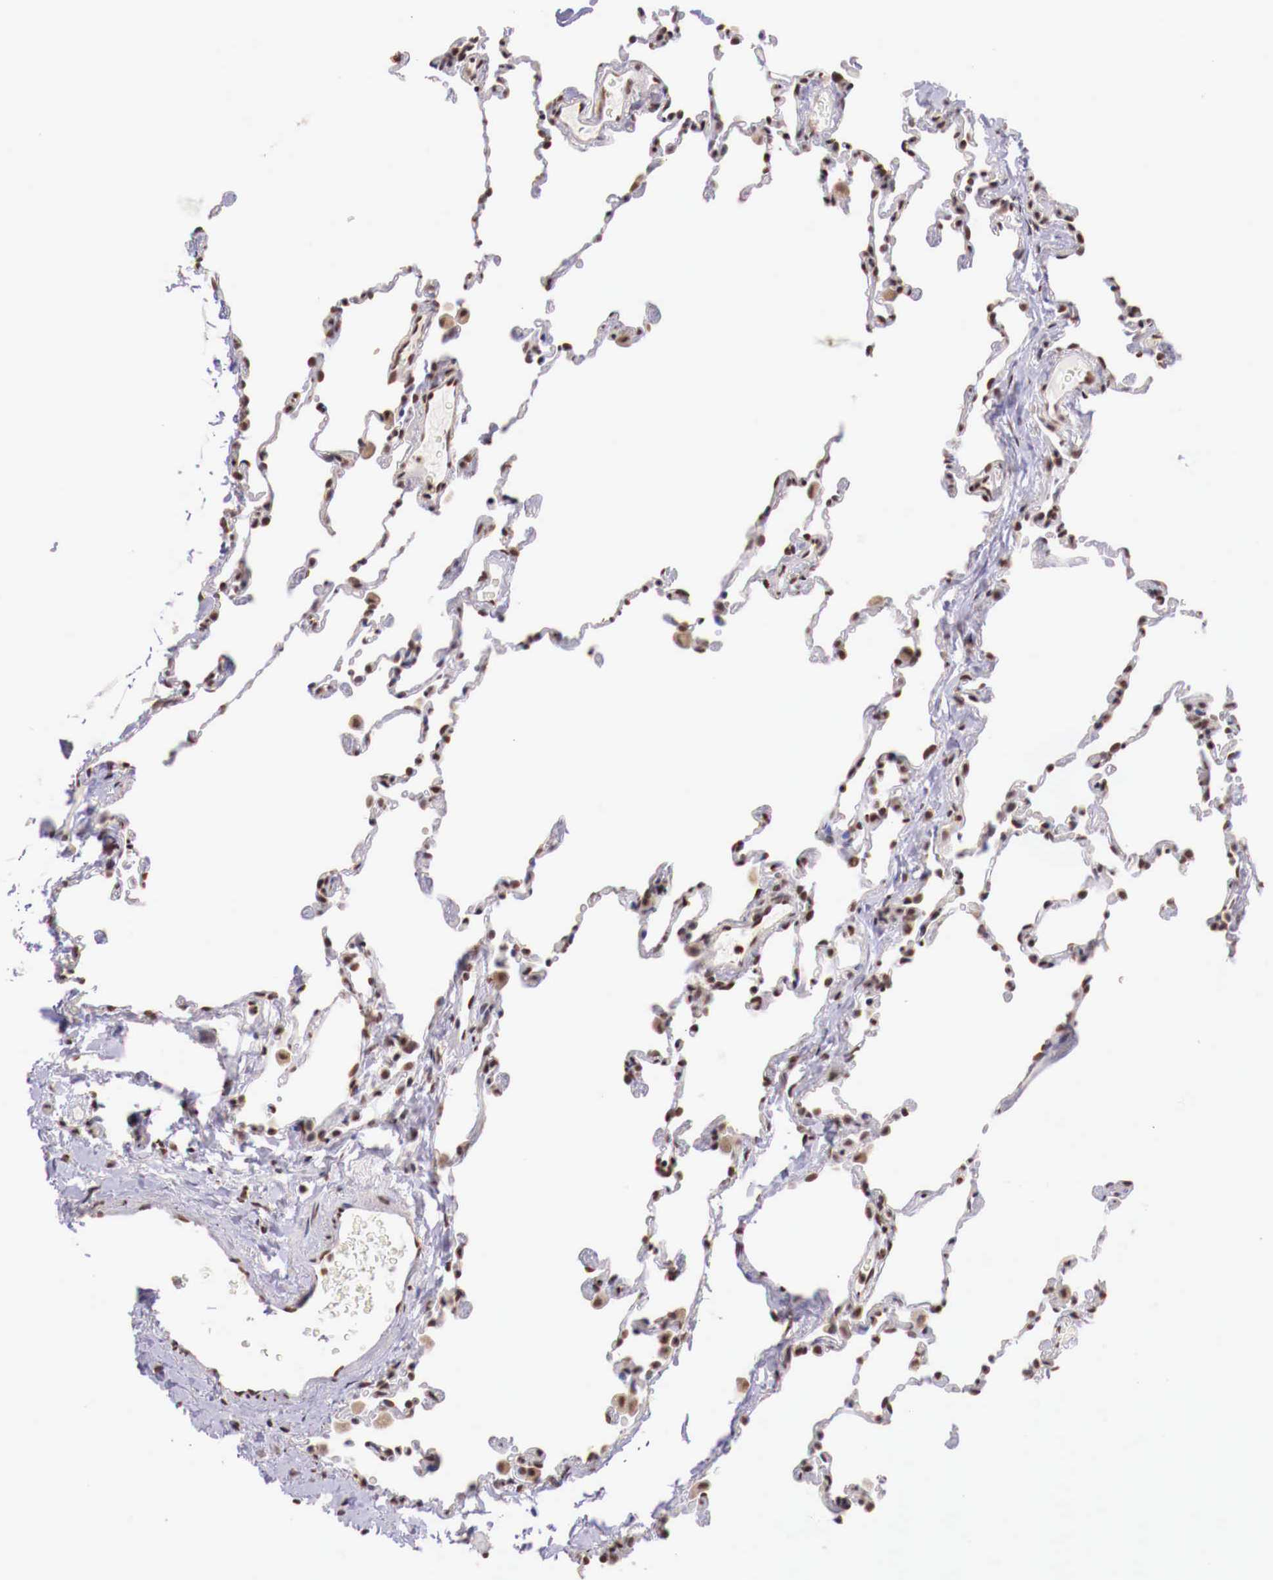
{"staining": {"intensity": "moderate", "quantity": ">75%", "location": "nuclear"}, "tissue": "lung", "cell_type": "Alveolar cells", "image_type": "normal", "snomed": [{"axis": "morphology", "description": "Normal tissue, NOS"}, {"axis": "topography", "description": "Lung"}], "caption": "Protein analysis of normal lung exhibits moderate nuclear expression in about >75% of alveolar cells.", "gene": "SP1", "patient": {"sex": "female", "age": 61}}